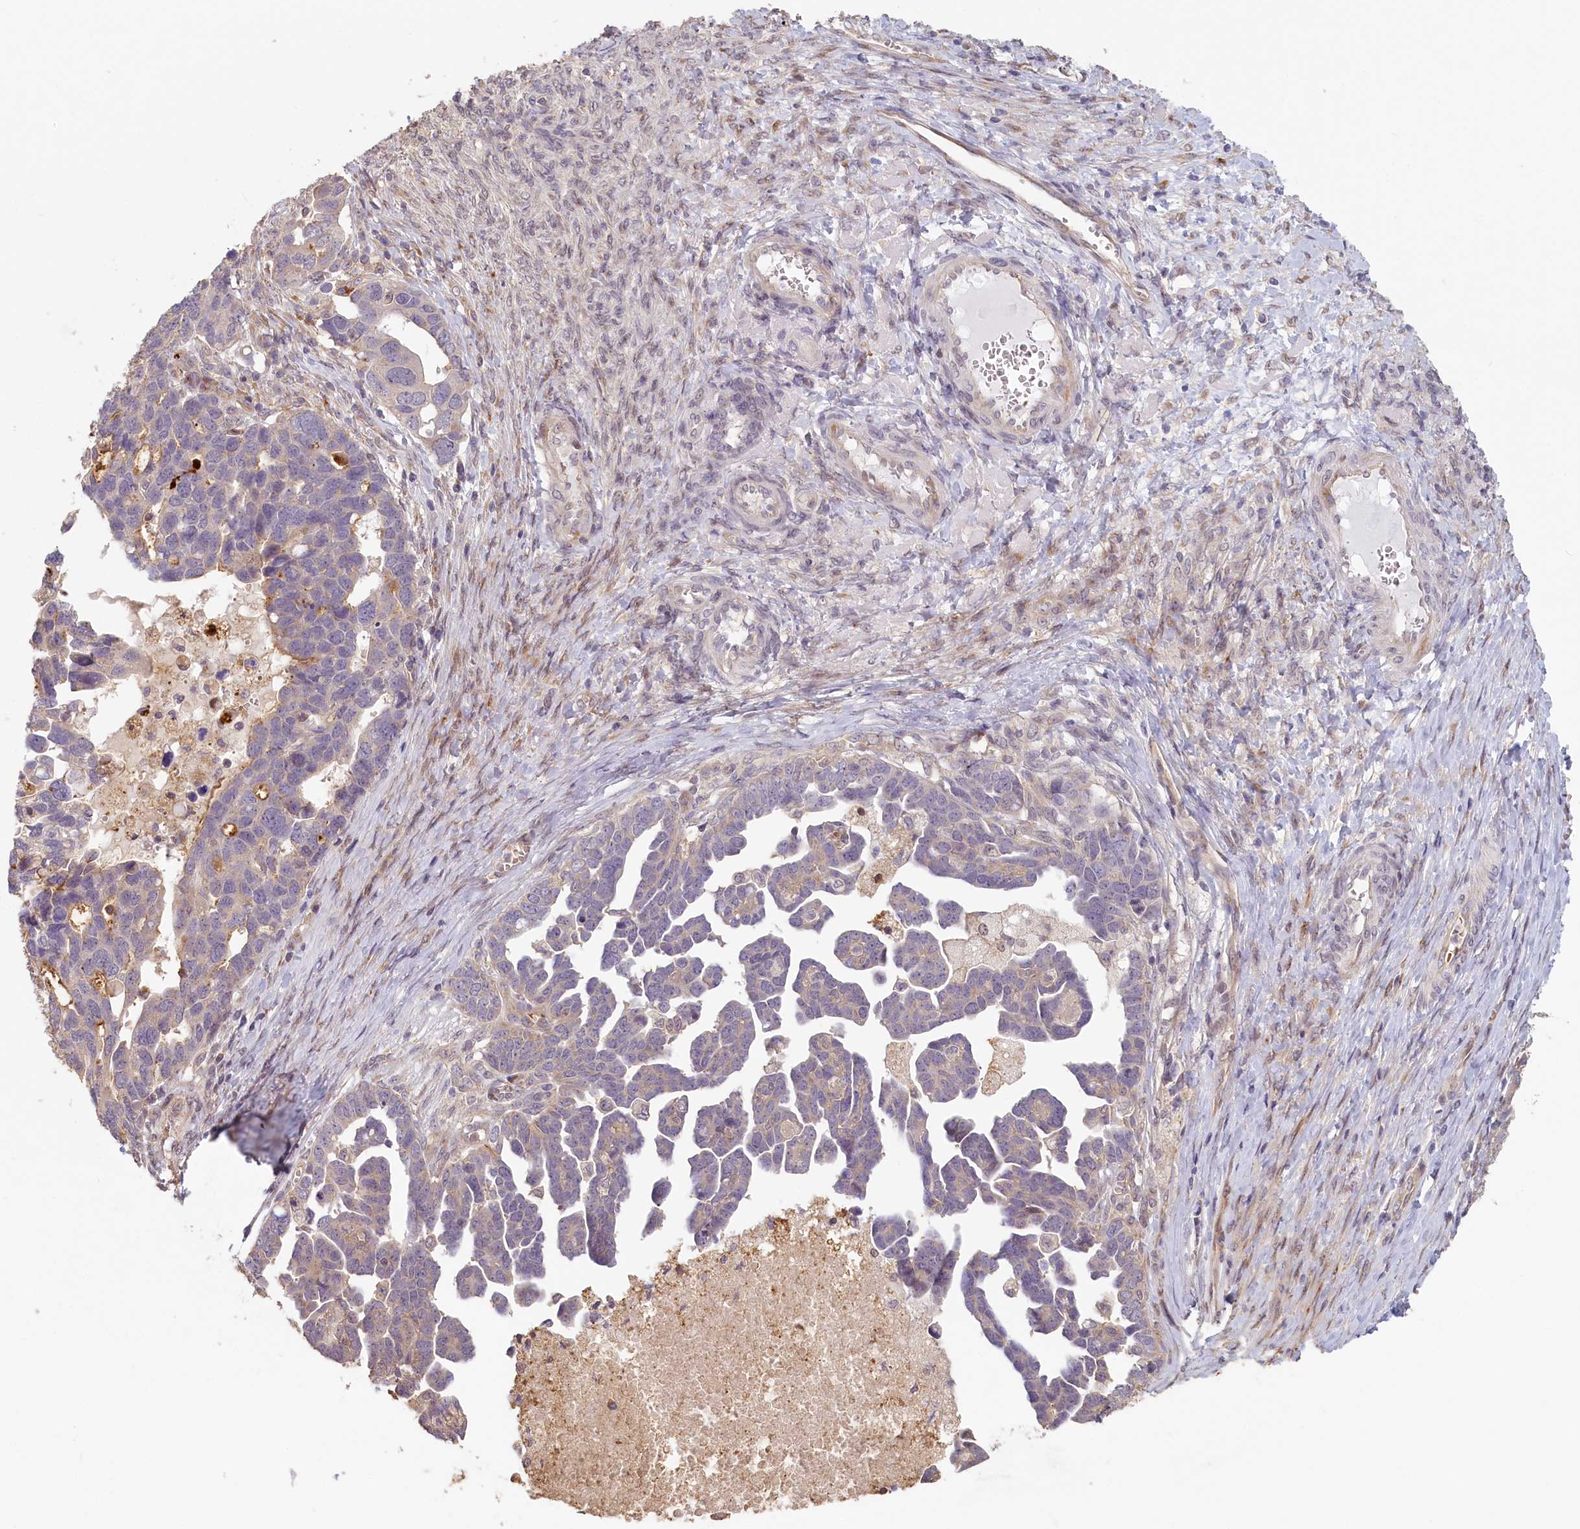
{"staining": {"intensity": "negative", "quantity": "none", "location": "none"}, "tissue": "ovarian cancer", "cell_type": "Tumor cells", "image_type": "cancer", "snomed": [{"axis": "morphology", "description": "Cystadenocarcinoma, serous, NOS"}, {"axis": "topography", "description": "Ovary"}], "caption": "IHC micrograph of neoplastic tissue: human ovarian cancer (serous cystadenocarcinoma) stained with DAB (3,3'-diaminobenzidine) demonstrates no significant protein expression in tumor cells.", "gene": "STX16", "patient": {"sex": "female", "age": 54}}